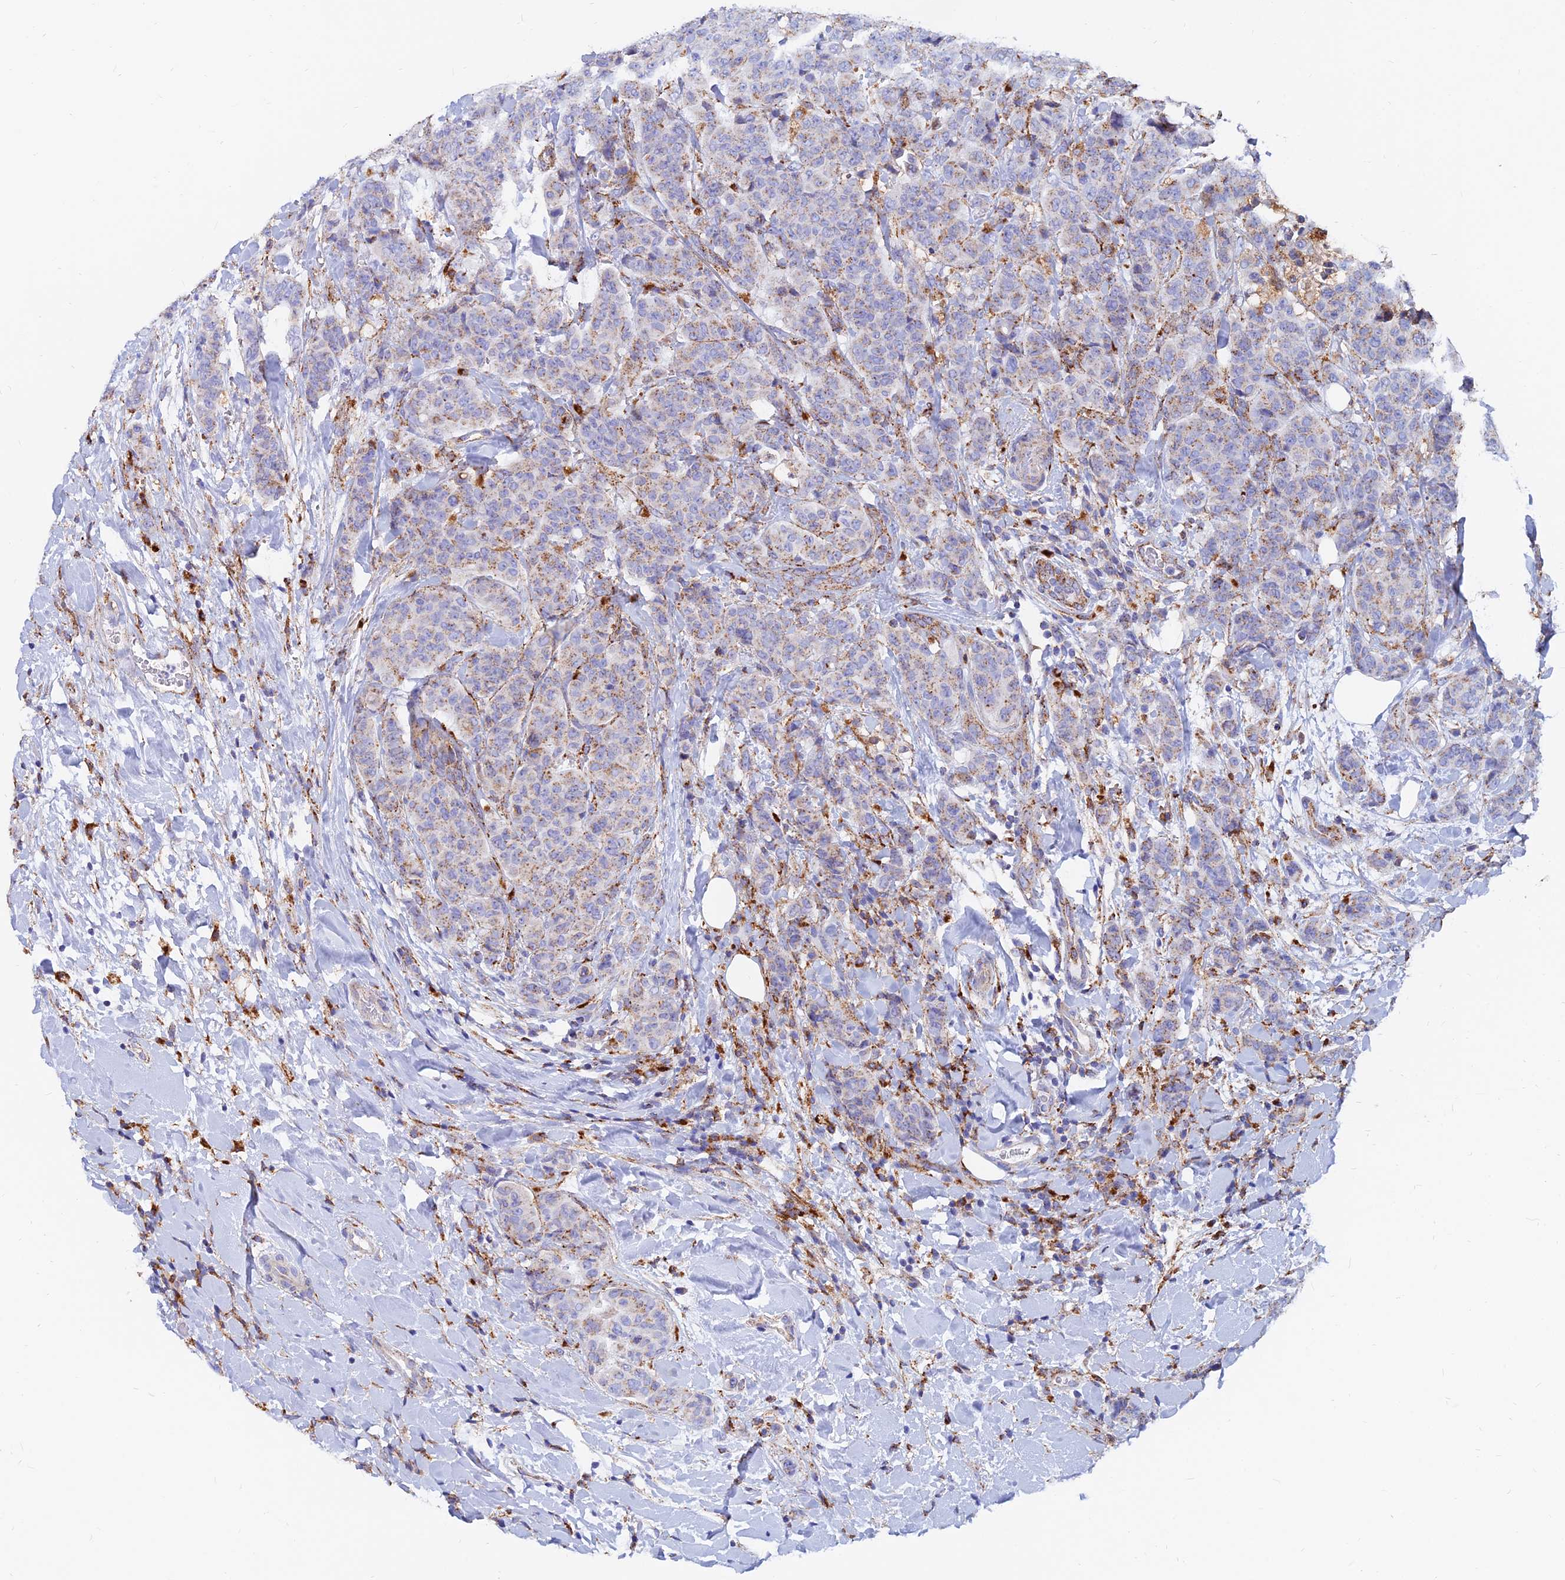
{"staining": {"intensity": "weak", "quantity": "25%-75%", "location": "cytoplasmic/membranous"}, "tissue": "breast cancer", "cell_type": "Tumor cells", "image_type": "cancer", "snomed": [{"axis": "morphology", "description": "Duct carcinoma"}, {"axis": "topography", "description": "Breast"}], "caption": "Weak cytoplasmic/membranous staining for a protein is seen in about 25%-75% of tumor cells of breast cancer using immunohistochemistry (IHC).", "gene": "SPNS1", "patient": {"sex": "female", "age": 40}}